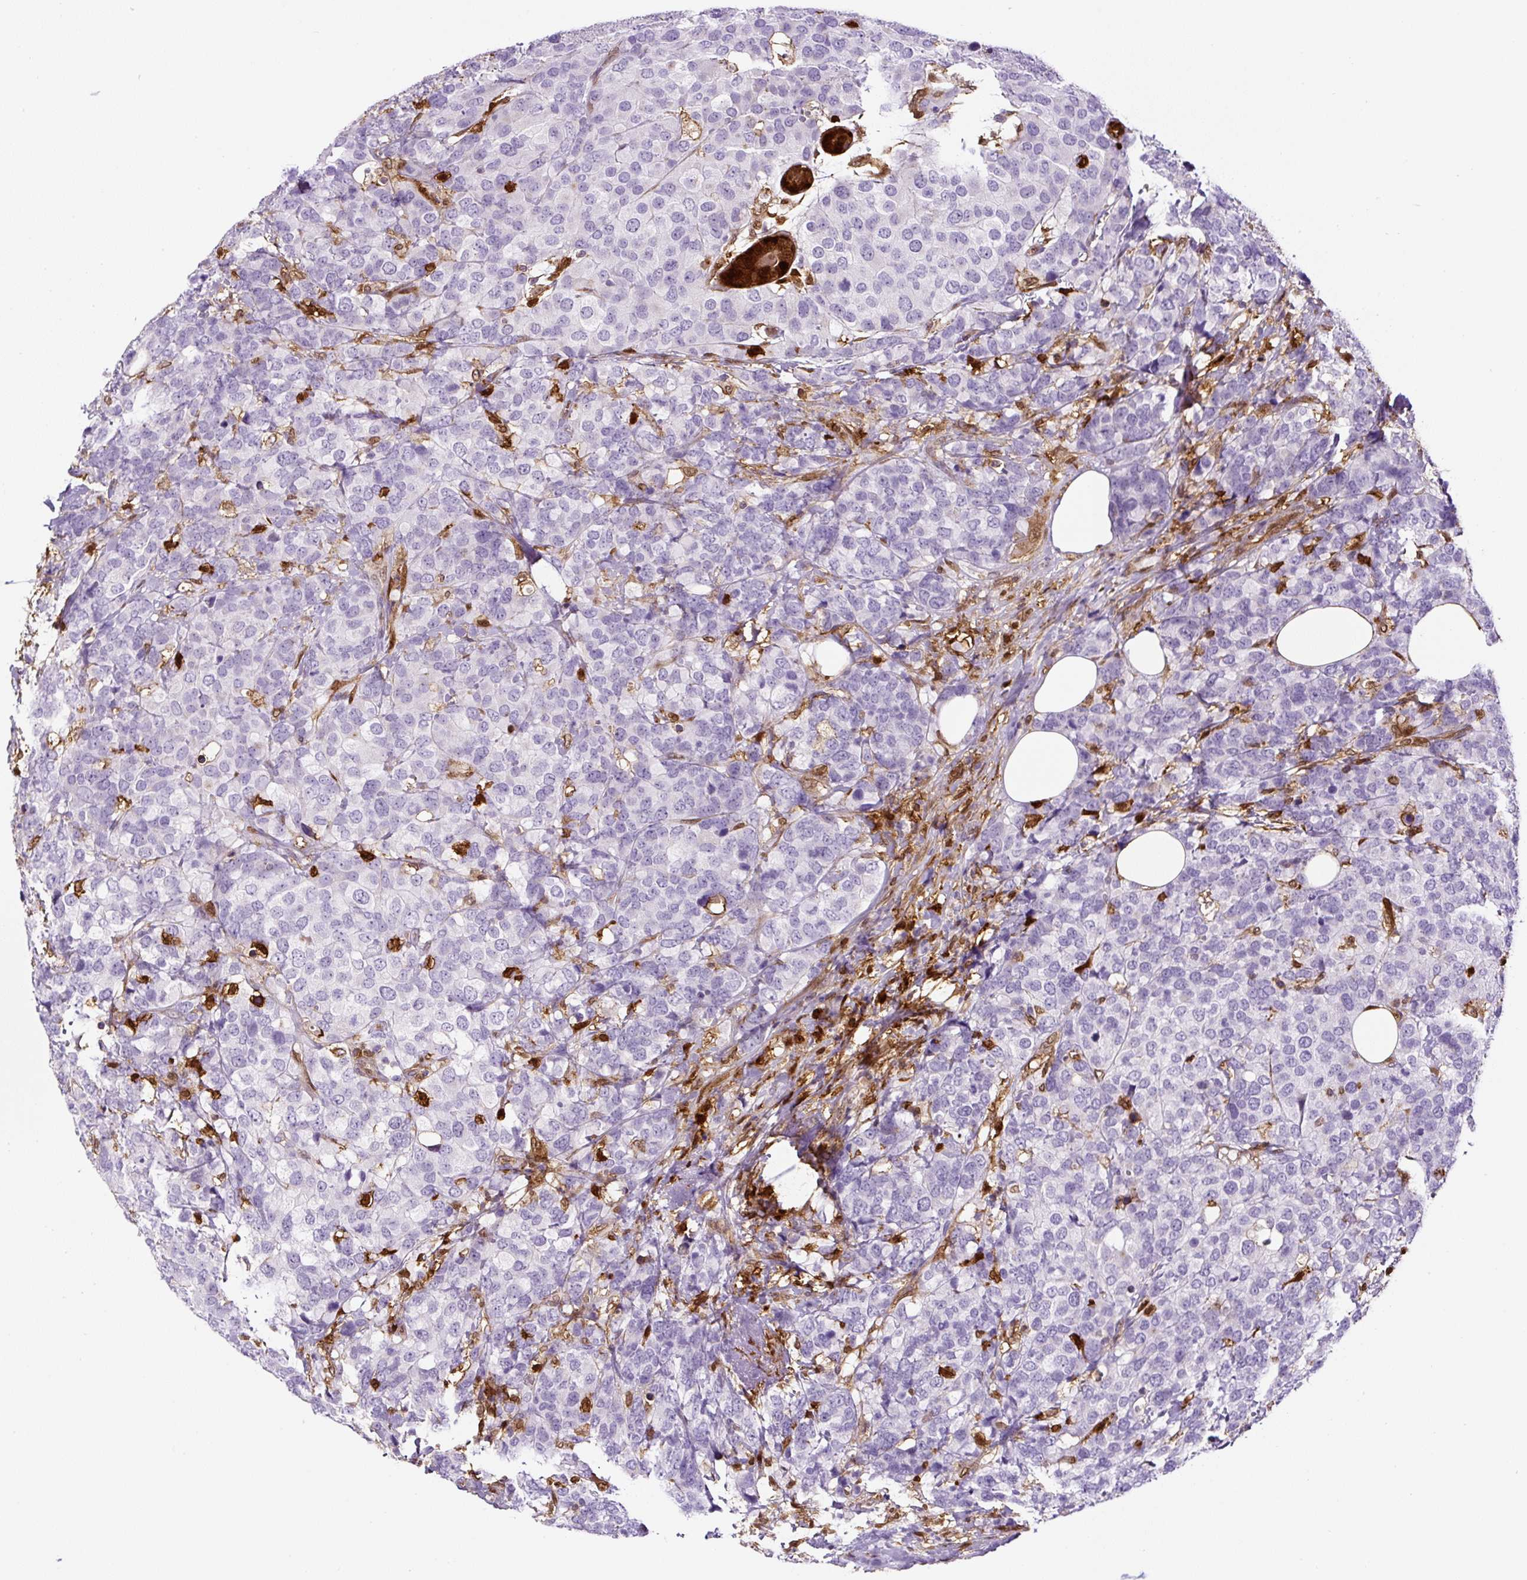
{"staining": {"intensity": "negative", "quantity": "none", "location": "none"}, "tissue": "breast cancer", "cell_type": "Tumor cells", "image_type": "cancer", "snomed": [{"axis": "morphology", "description": "Lobular carcinoma"}, {"axis": "topography", "description": "Breast"}], "caption": "The image exhibits no significant staining in tumor cells of lobular carcinoma (breast). (DAB (3,3'-diaminobenzidine) immunohistochemistry with hematoxylin counter stain).", "gene": "ANXA1", "patient": {"sex": "female", "age": 59}}